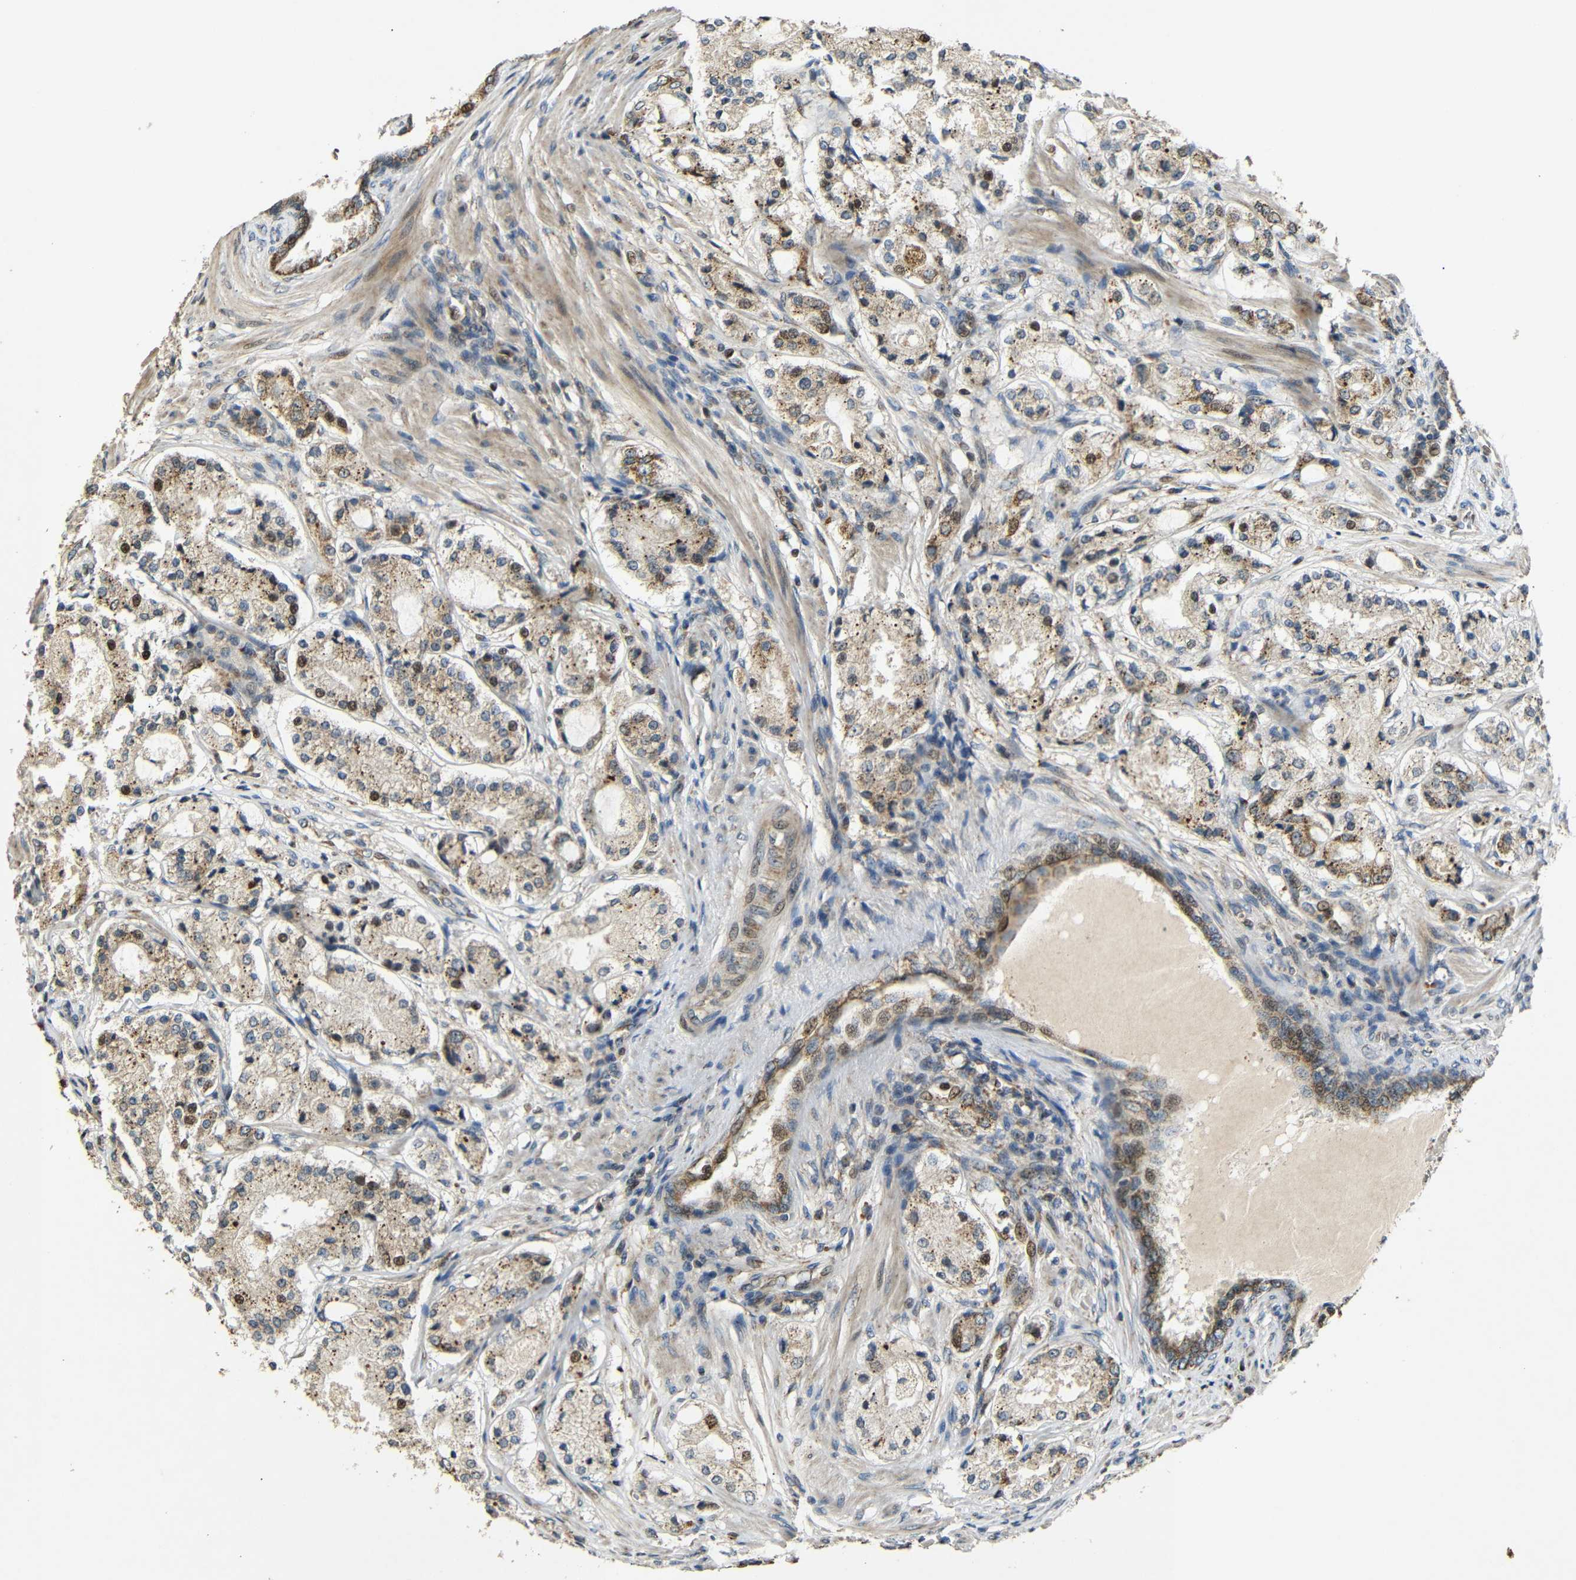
{"staining": {"intensity": "moderate", "quantity": "25%-75%", "location": "cytoplasmic/membranous,nuclear"}, "tissue": "prostate cancer", "cell_type": "Tumor cells", "image_type": "cancer", "snomed": [{"axis": "morphology", "description": "Adenocarcinoma, High grade"}, {"axis": "topography", "description": "Prostate"}], "caption": "High-grade adenocarcinoma (prostate) stained for a protein shows moderate cytoplasmic/membranous and nuclear positivity in tumor cells.", "gene": "KAZALD1", "patient": {"sex": "male", "age": 65}}